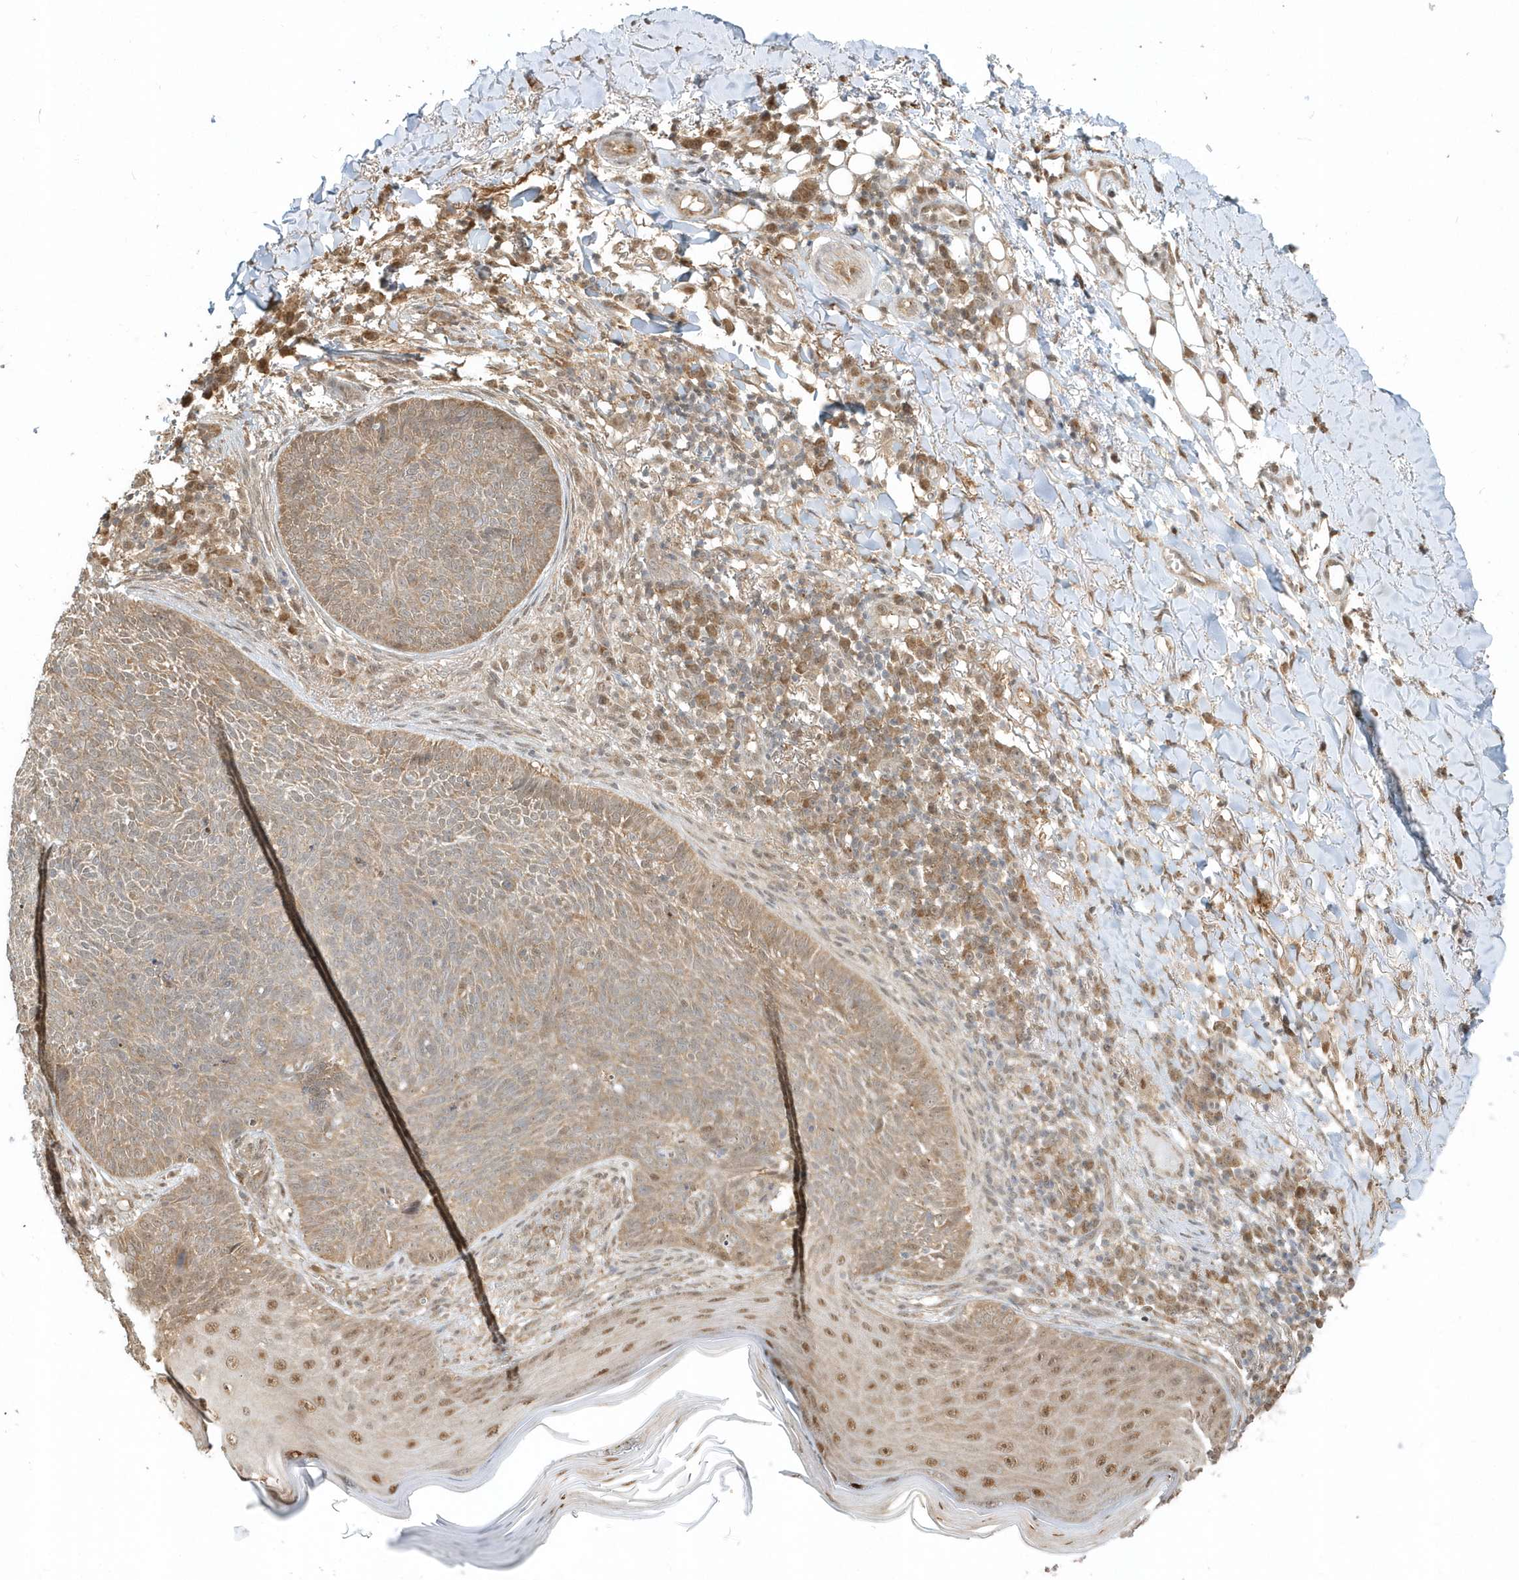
{"staining": {"intensity": "moderate", "quantity": ">75%", "location": "cytoplasmic/membranous"}, "tissue": "skin cancer", "cell_type": "Tumor cells", "image_type": "cancer", "snomed": [{"axis": "morphology", "description": "Basal cell carcinoma"}, {"axis": "topography", "description": "Skin"}], "caption": "Protein expression analysis of human skin cancer reveals moderate cytoplasmic/membranous expression in about >75% of tumor cells. Nuclei are stained in blue.", "gene": "PSMD6", "patient": {"sex": "male", "age": 85}}